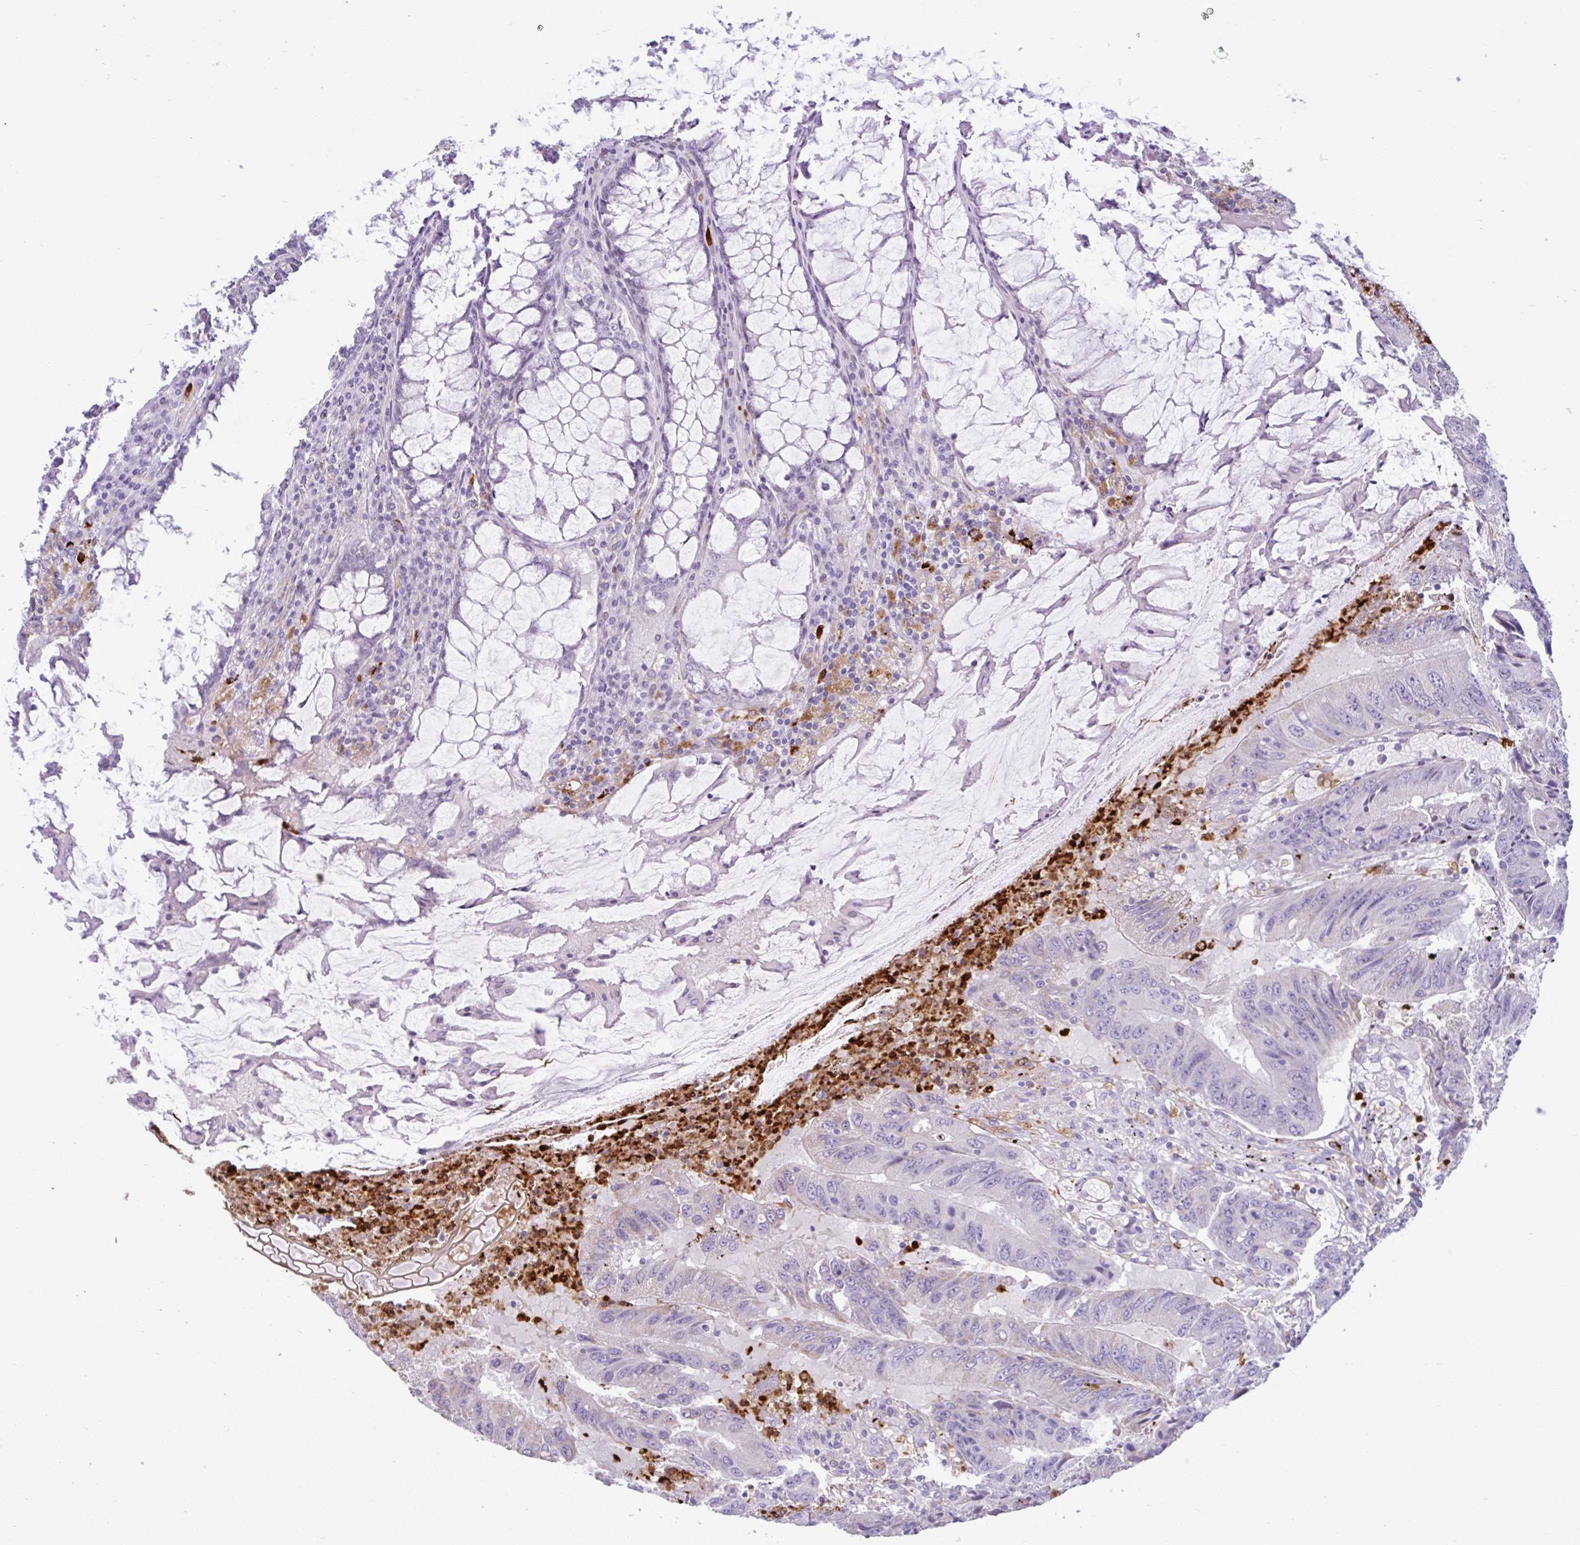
{"staining": {"intensity": "negative", "quantity": "none", "location": "none"}, "tissue": "colorectal cancer", "cell_type": "Tumor cells", "image_type": "cancer", "snomed": [{"axis": "morphology", "description": "Adenocarcinoma, NOS"}, {"axis": "topography", "description": "Colon"}], "caption": "DAB (3,3'-diaminobenzidine) immunohistochemical staining of human colorectal cancer (adenocarcinoma) demonstrates no significant positivity in tumor cells.", "gene": "CEP120", "patient": {"sex": "male", "age": 53}}